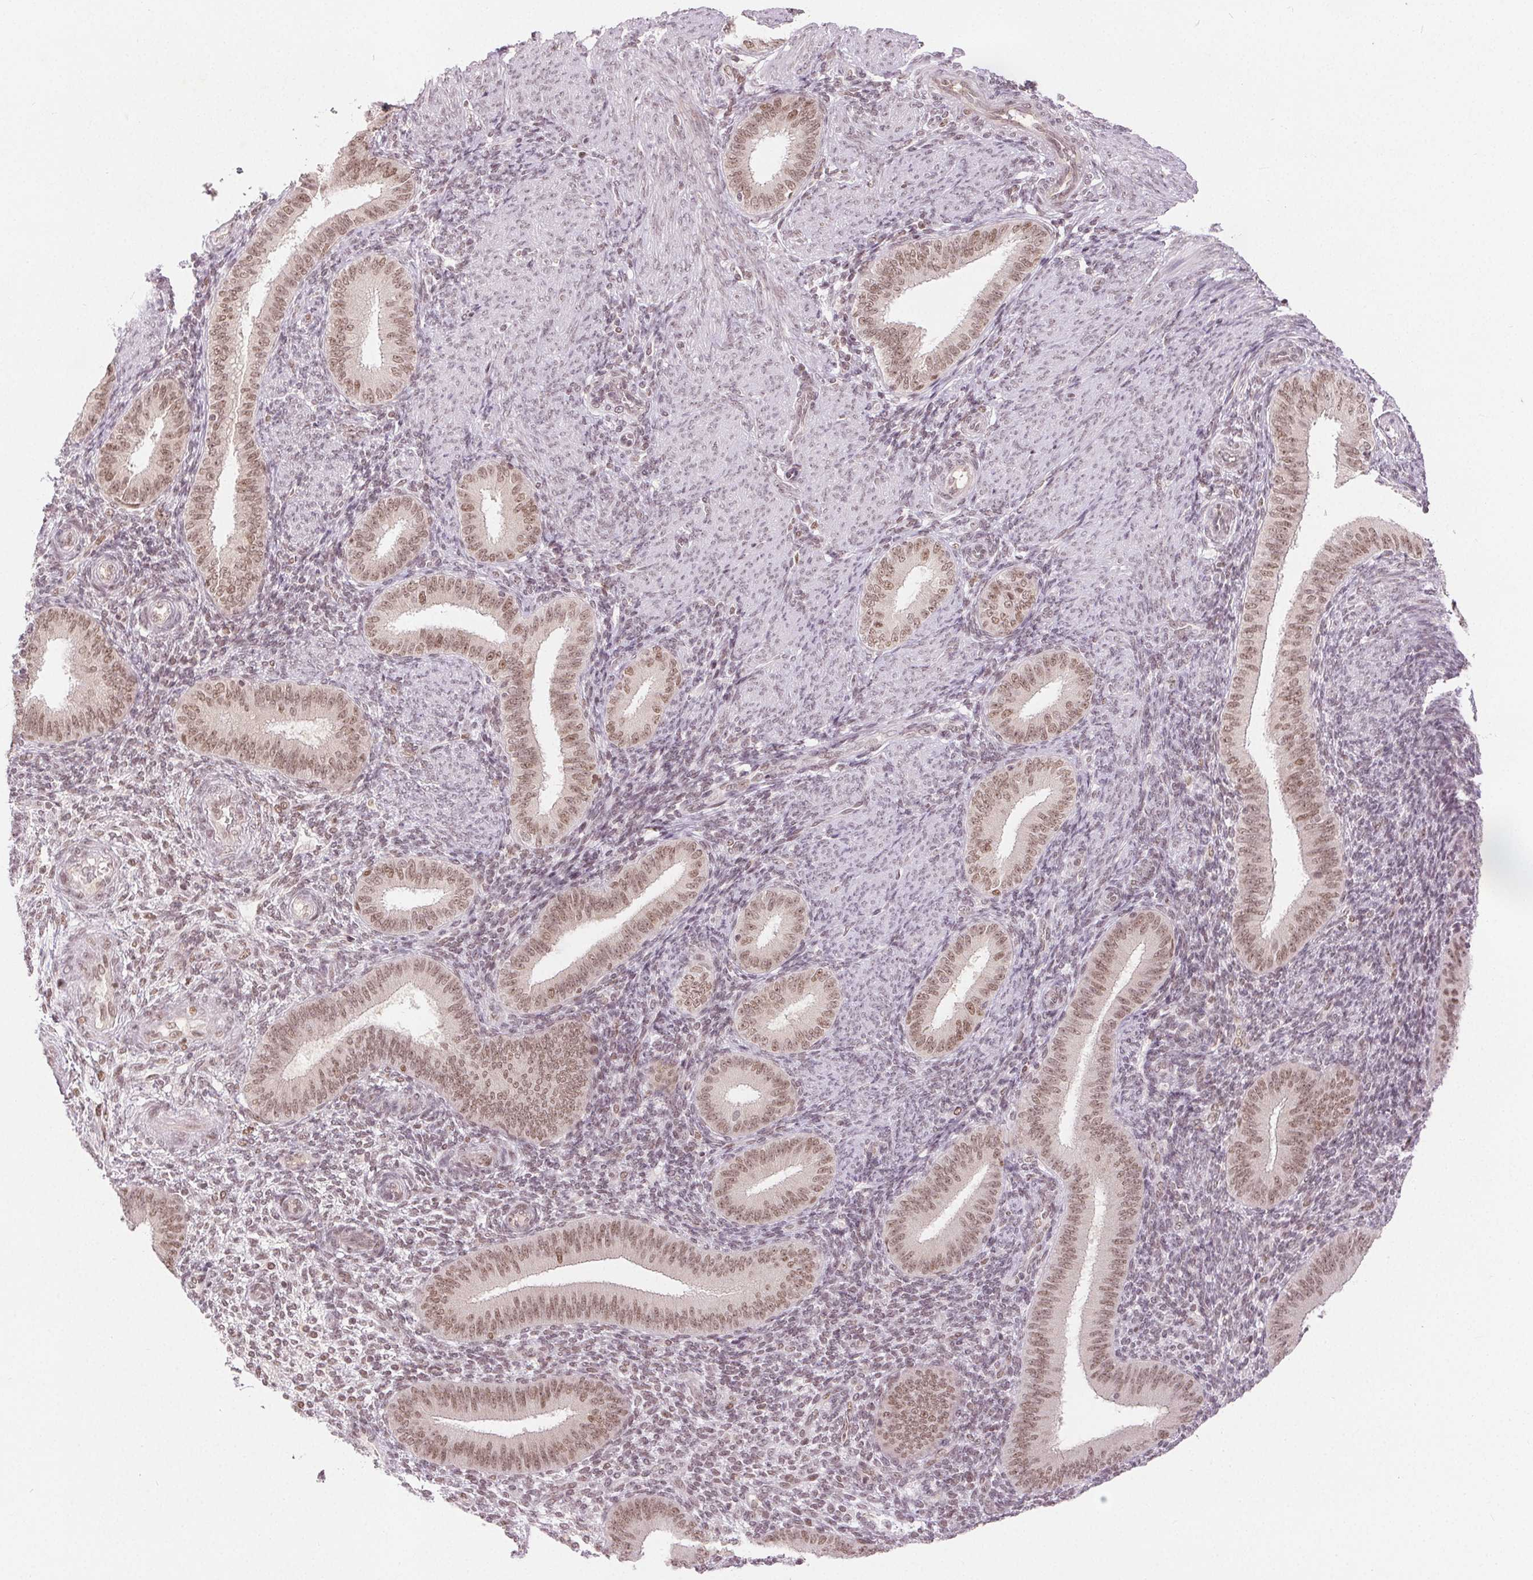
{"staining": {"intensity": "moderate", "quantity": "<25%", "location": "nuclear"}, "tissue": "endometrium", "cell_type": "Cells in endometrial stroma", "image_type": "normal", "snomed": [{"axis": "morphology", "description": "Normal tissue, NOS"}, {"axis": "topography", "description": "Endometrium"}], "caption": "Endometrium stained with a brown dye shows moderate nuclear positive expression in approximately <25% of cells in endometrial stroma.", "gene": "DEK", "patient": {"sex": "female", "age": 39}}